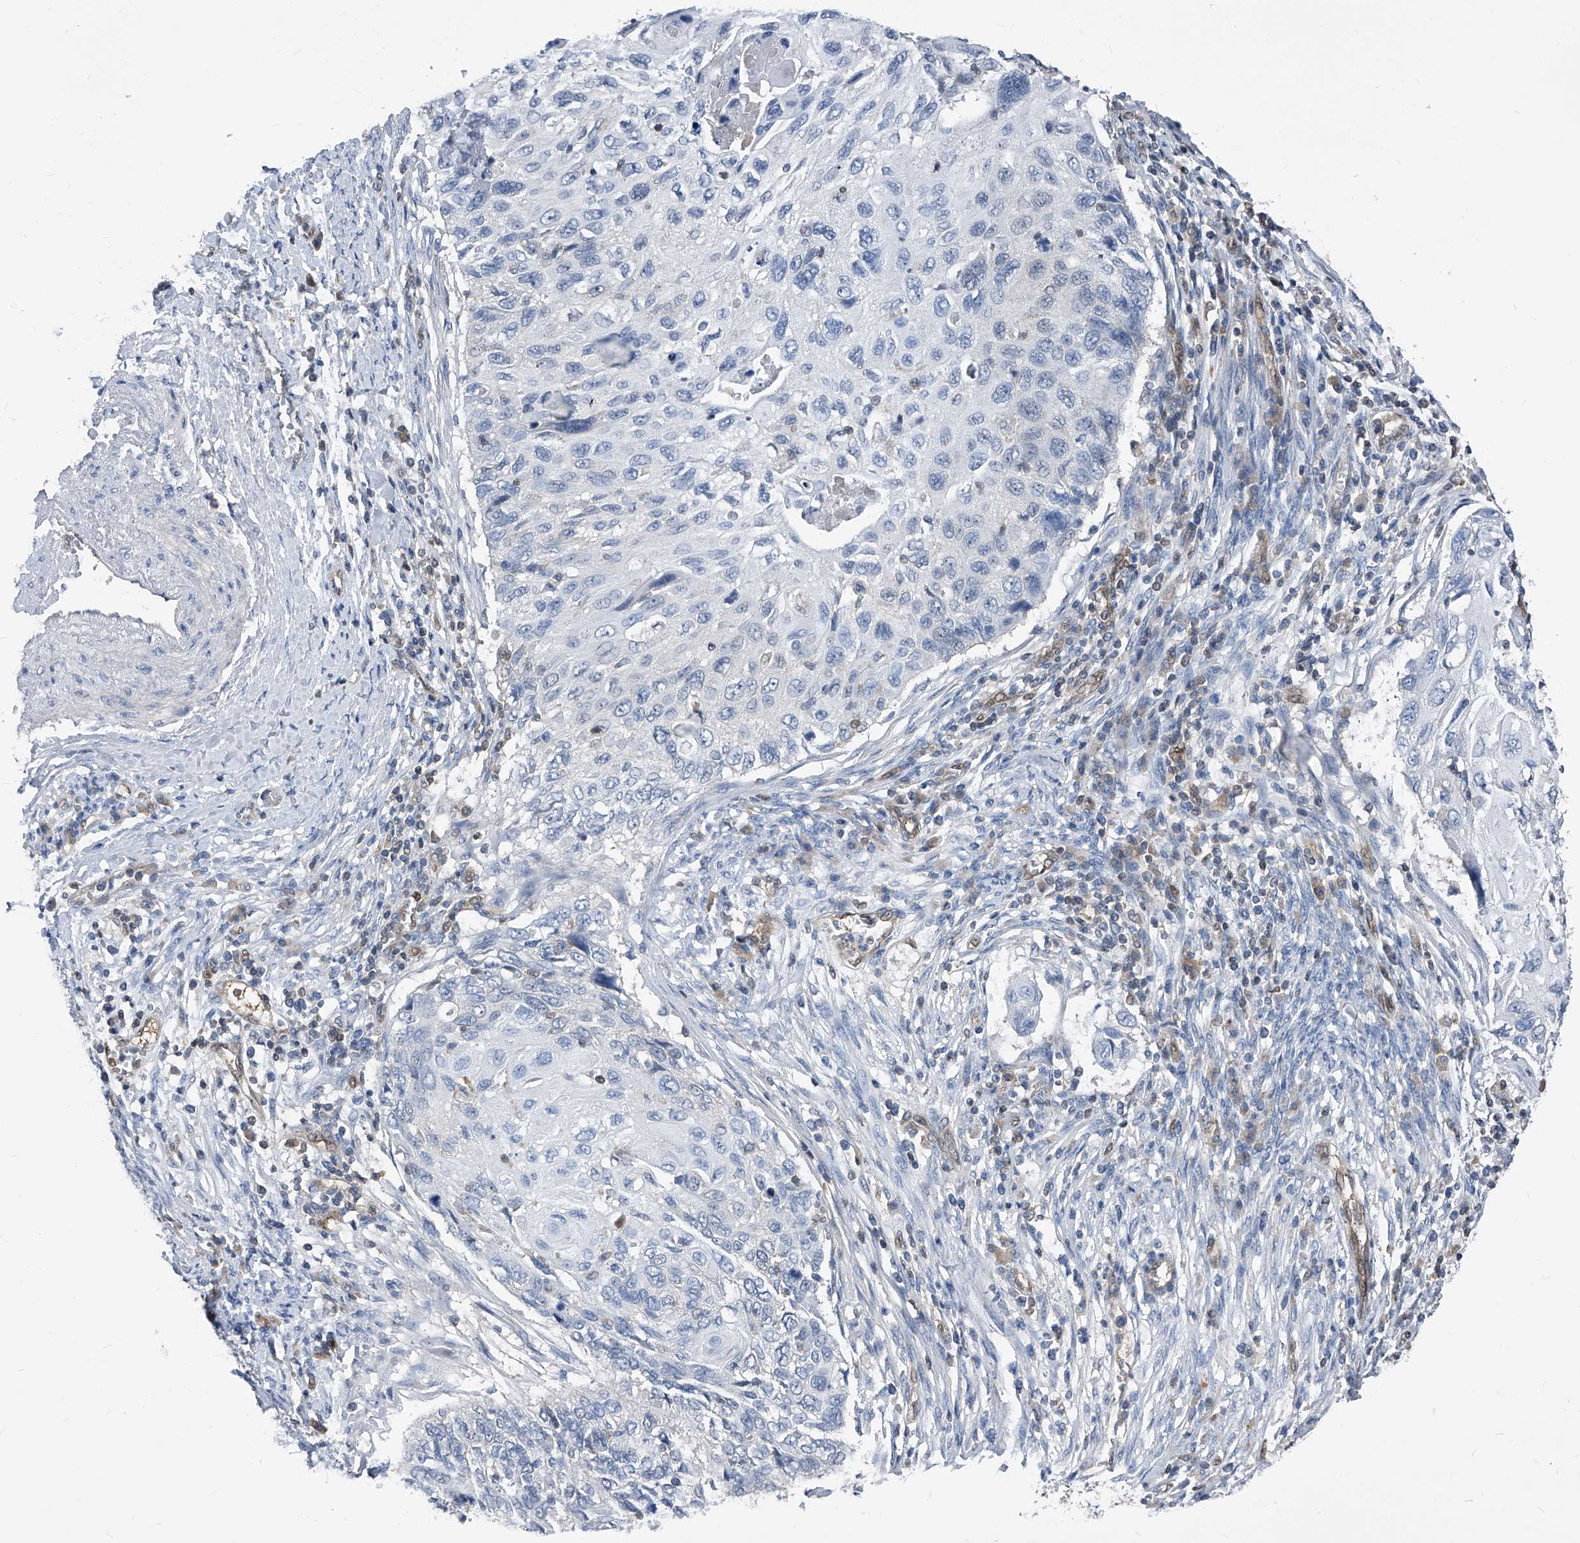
{"staining": {"intensity": "negative", "quantity": "none", "location": "none"}, "tissue": "cervical cancer", "cell_type": "Tumor cells", "image_type": "cancer", "snomed": [{"axis": "morphology", "description": "Squamous cell carcinoma, NOS"}, {"axis": "topography", "description": "Cervix"}], "caption": "This is an immunohistochemistry (IHC) histopathology image of human squamous cell carcinoma (cervical). There is no expression in tumor cells.", "gene": "MAP2K6", "patient": {"sex": "female", "age": 70}}